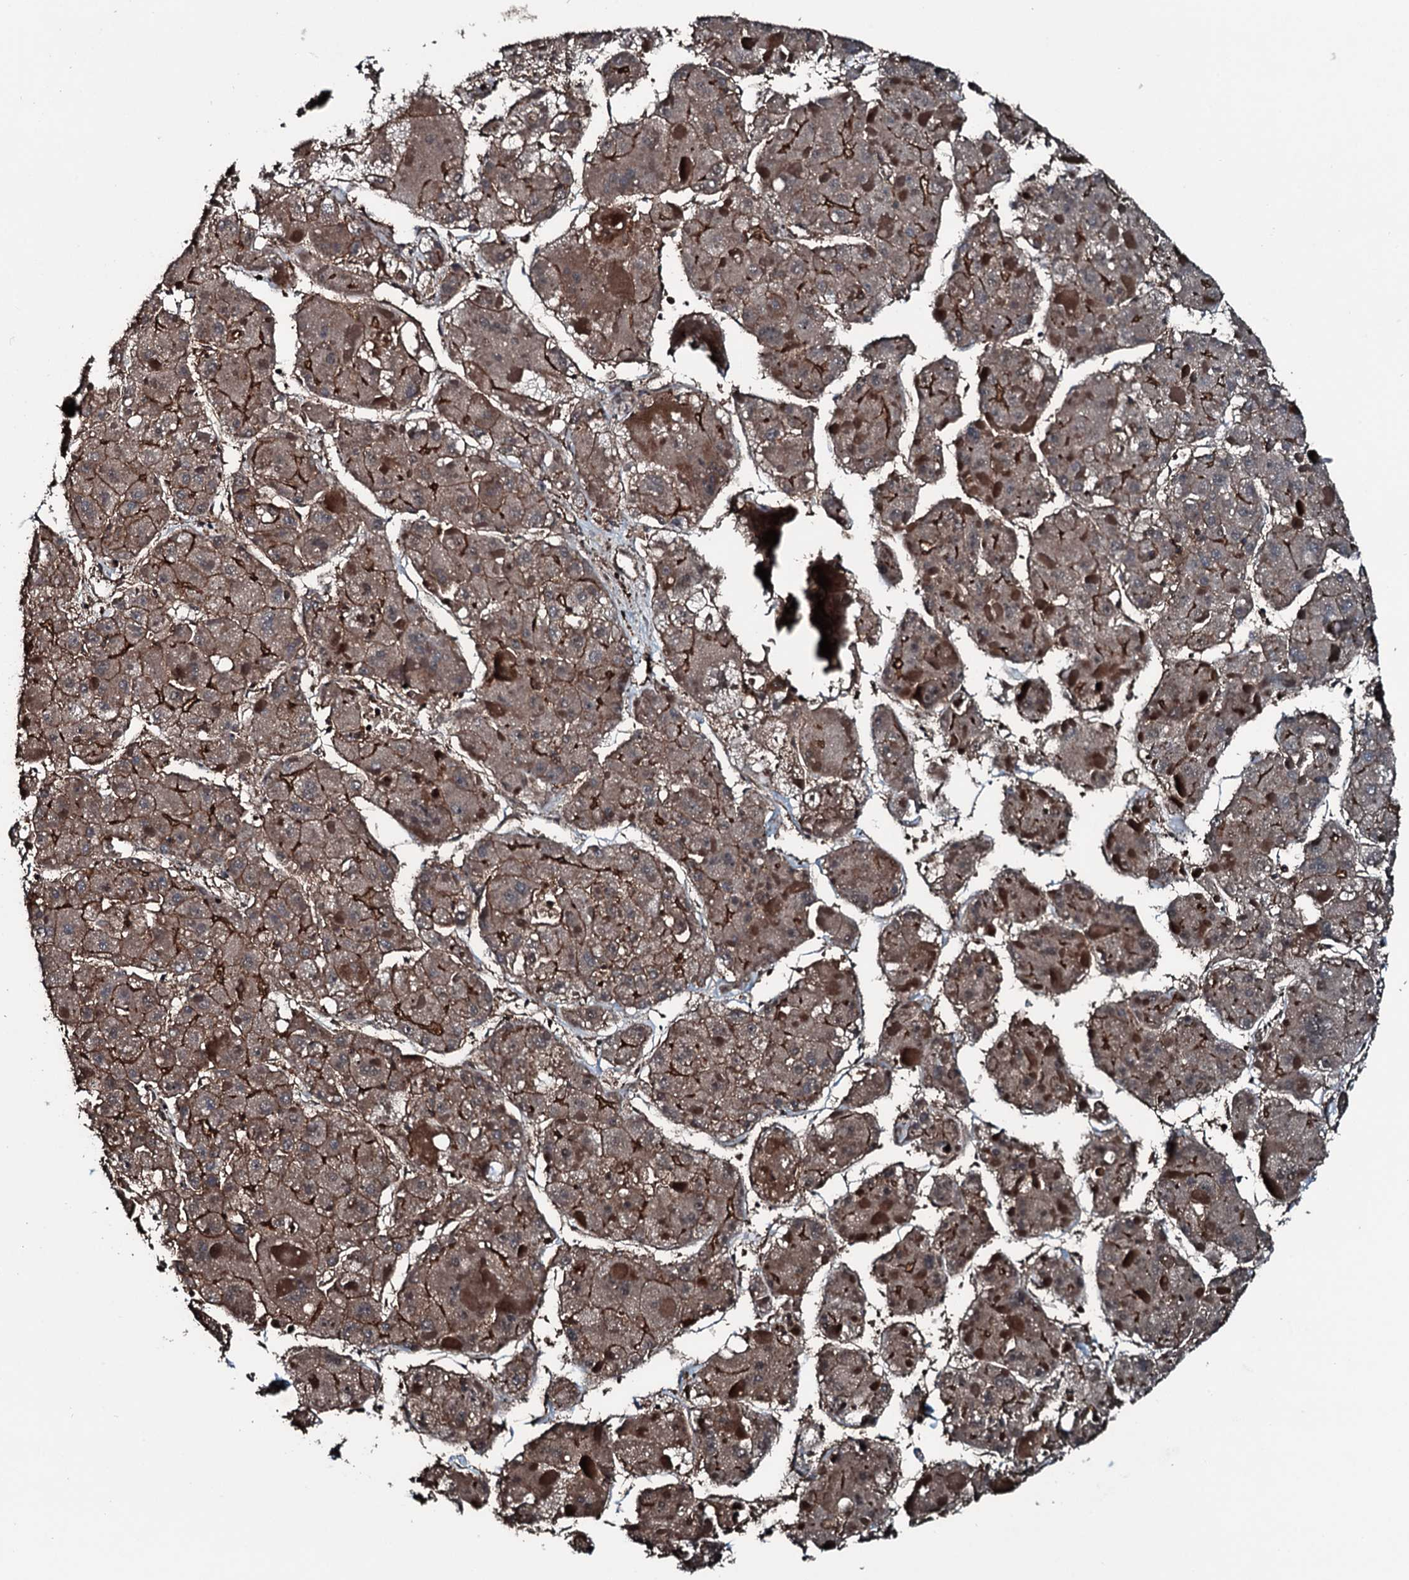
{"staining": {"intensity": "moderate", "quantity": ">75%", "location": "cytoplasmic/membranous"}, "tissue": "liver cancer", "cell_type": "Tumor cells", "image_type": "cancer", "snomed": [{"axis": "morphology", "description": "Carcinoma, Hepatocellular, NOS"}, {"axis": "topography", "description": "Liver"}], "caption": "Liver cancer stained for a protein (brown) demonstrates moderate cytoplasmic/membranous positive positivity in about >75% of tumor cells.", "gene": "SLC25A38", "patient": {"sex": "female", "age": 73}}